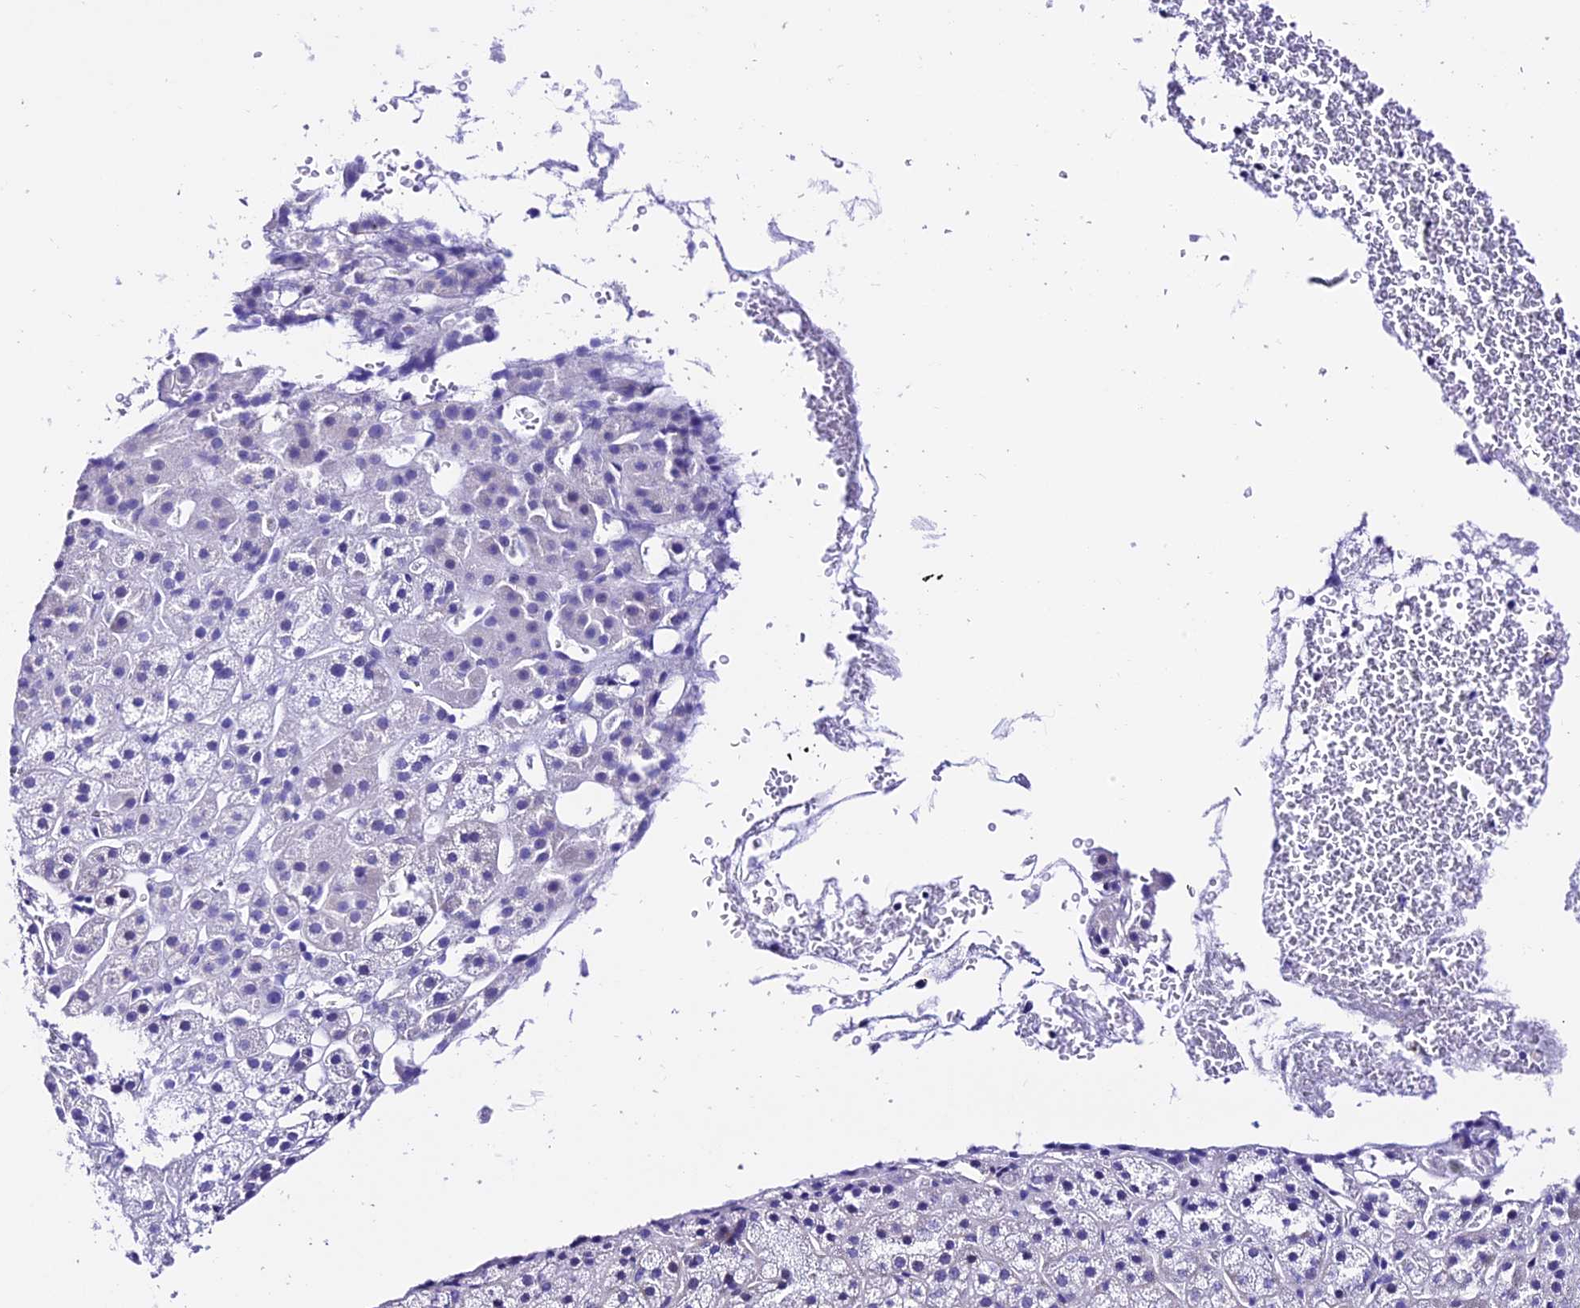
{"staining": {"intensity": "negative", "quantity": "none", "location": "none"}, "tissue": "adrenal gland", "cell_type": "Glandular cells", "image_type": "normal", "snomed": [{"axis": "morphology", "description": "Normal tissue, NOS"}, {"axis": "topography", "description": "Adrenal gland"}], "caption": "A photomicrograph of human adrenal gland is negative for staining in glandular cells. Nuclei are stained in blue.", "gene": "TRMT44", "patient": {"sex": "female", "age": 57}}